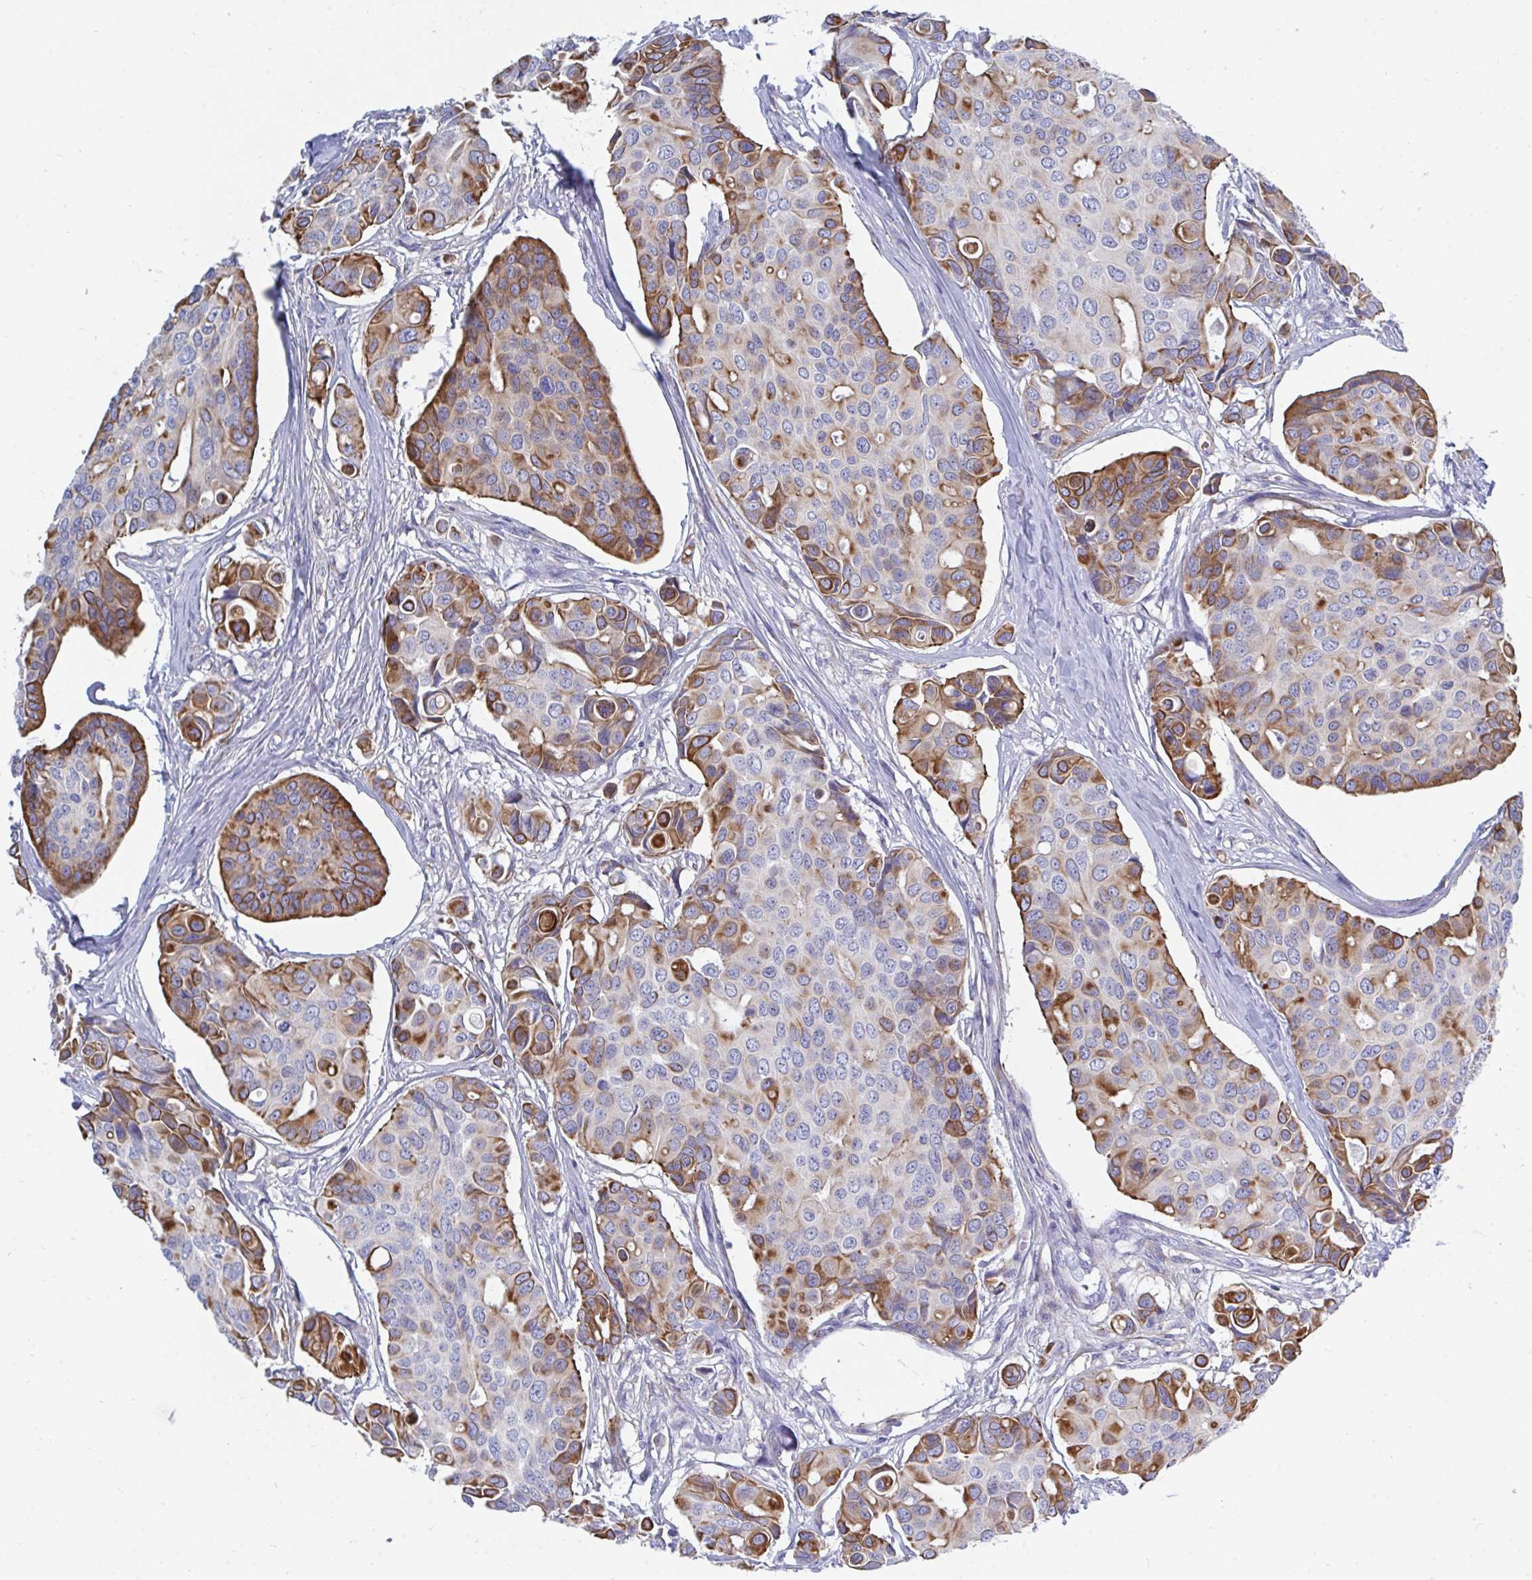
{"staining": {"intensity": "strong", "quantity": "25%-75%", "location": "cytoplasmic/membranous"}, "tissue": "breast cancer", "cell_type": "Tumor cells", "image_type": "cancer", "snomed": [{"axis": "morphology", "description": "Normal tissue, NOS"}, {"axis": "morphology", "description": "Duct carcinoma"}, {"axis": "topography", "description": "Skin"}, {"axis": "topography", "description": "Breast"}], "caption": "Immunohistochemical staining of human breast cancer demonstrates high levels of strong cytoplasmic/membranous protein staining in approximately 25%-75% of tumor cells. The staining is performed using DAB brown chromogen to label protein expression. The nuclei are counter-stained blue using hematoxylin.", "gene": "MROH2B", "patient": {"sex": "female", "age": 54}}